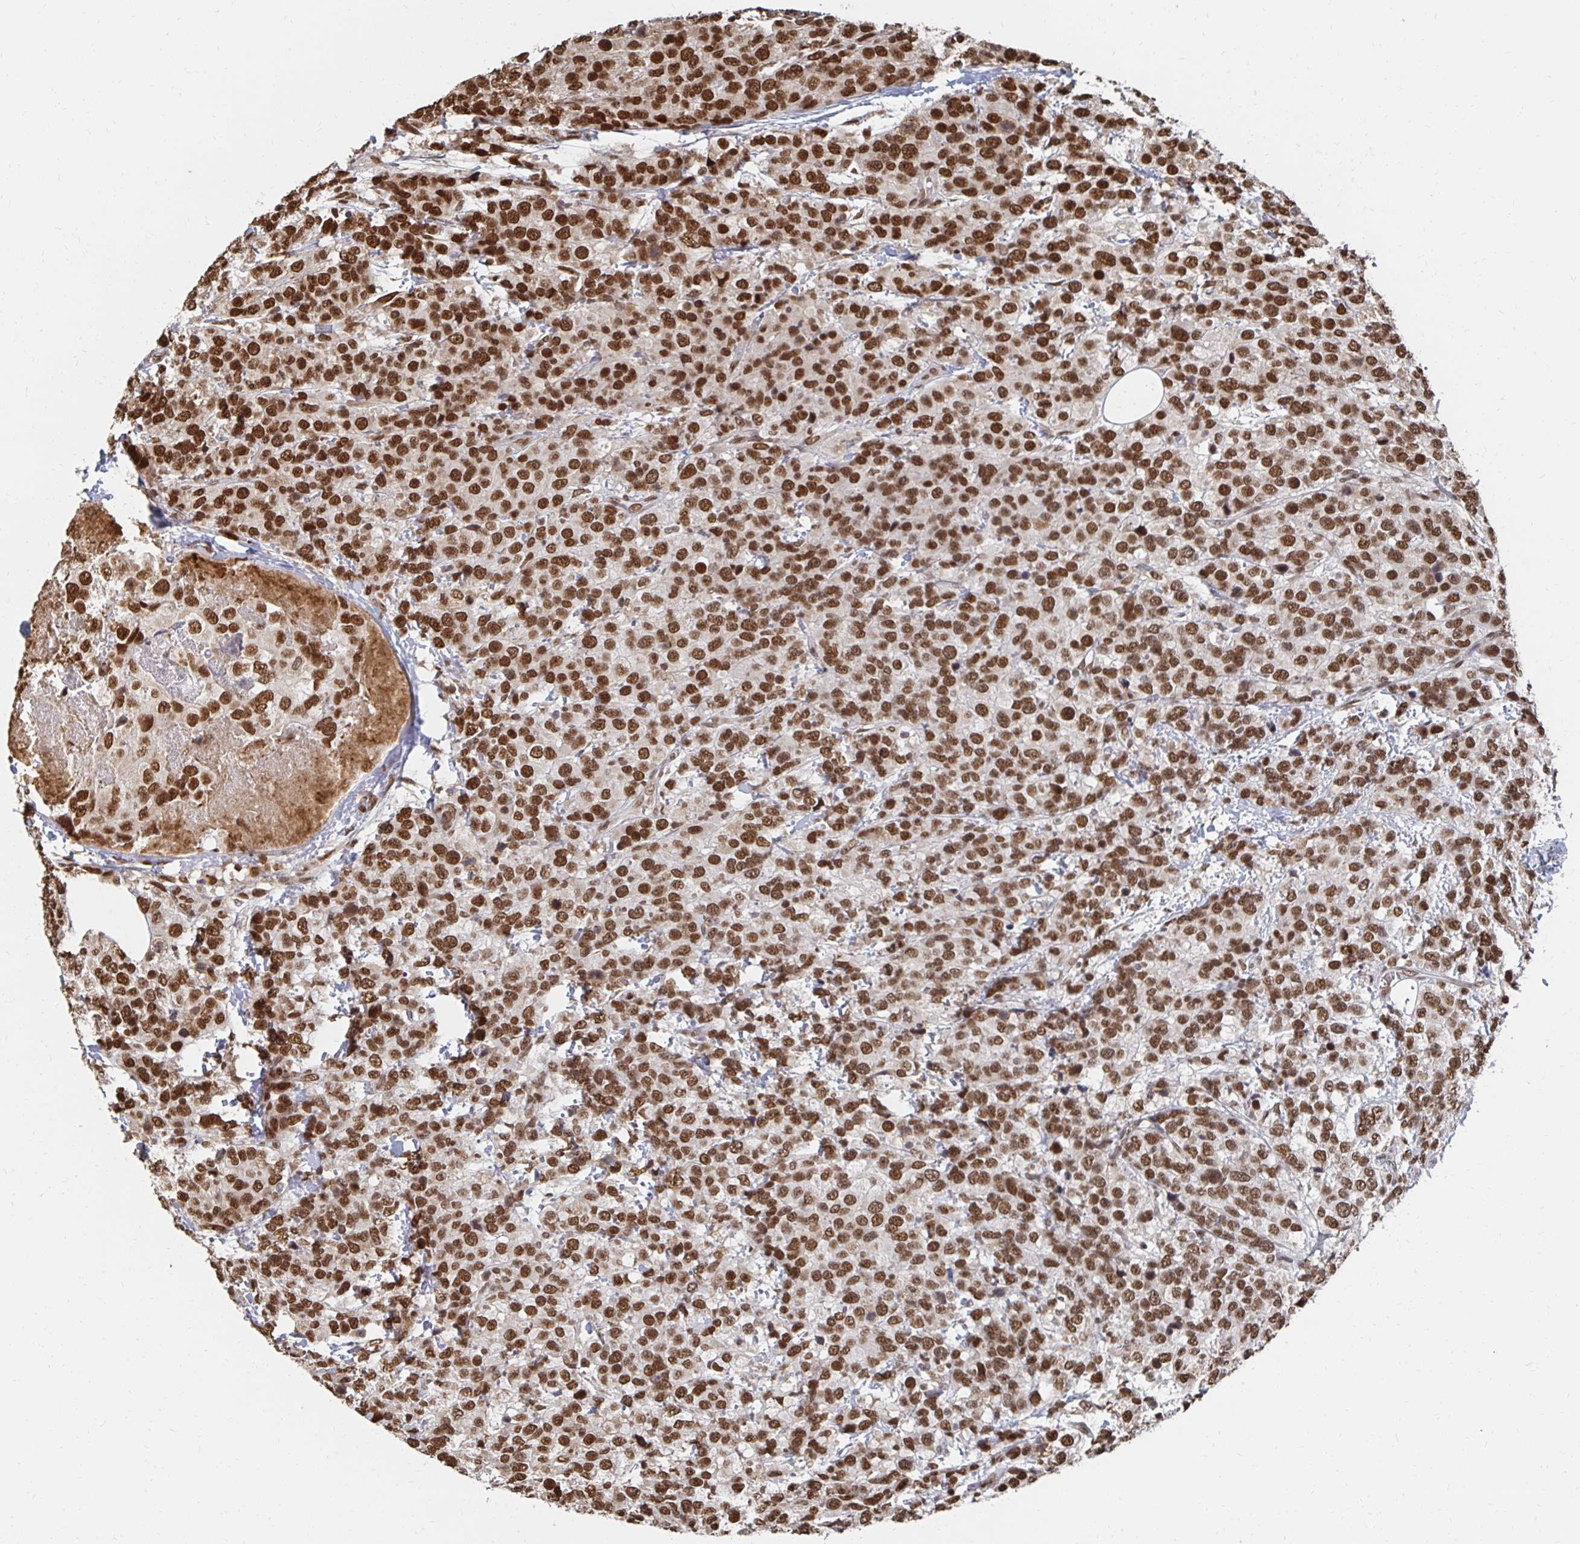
{"staining": {"intensity": "strong", "quantity": ">75%", "location": "nuclear"}, "tissue": "breast cancer", "cell_type": "Tumor cells", "image_type": "cancer", "snomed": [{"axis": "morphology", "description": "Lobular carcinoma"}, {"axis": "topography", "description": "Breast"}], "caption": "Breast lobular carcinoma stained for a protein demonstrates strong nuclear positivity in tumor cells.", "gene": "GTF3C6", "patient": {"sex": "female", "age": 59}}